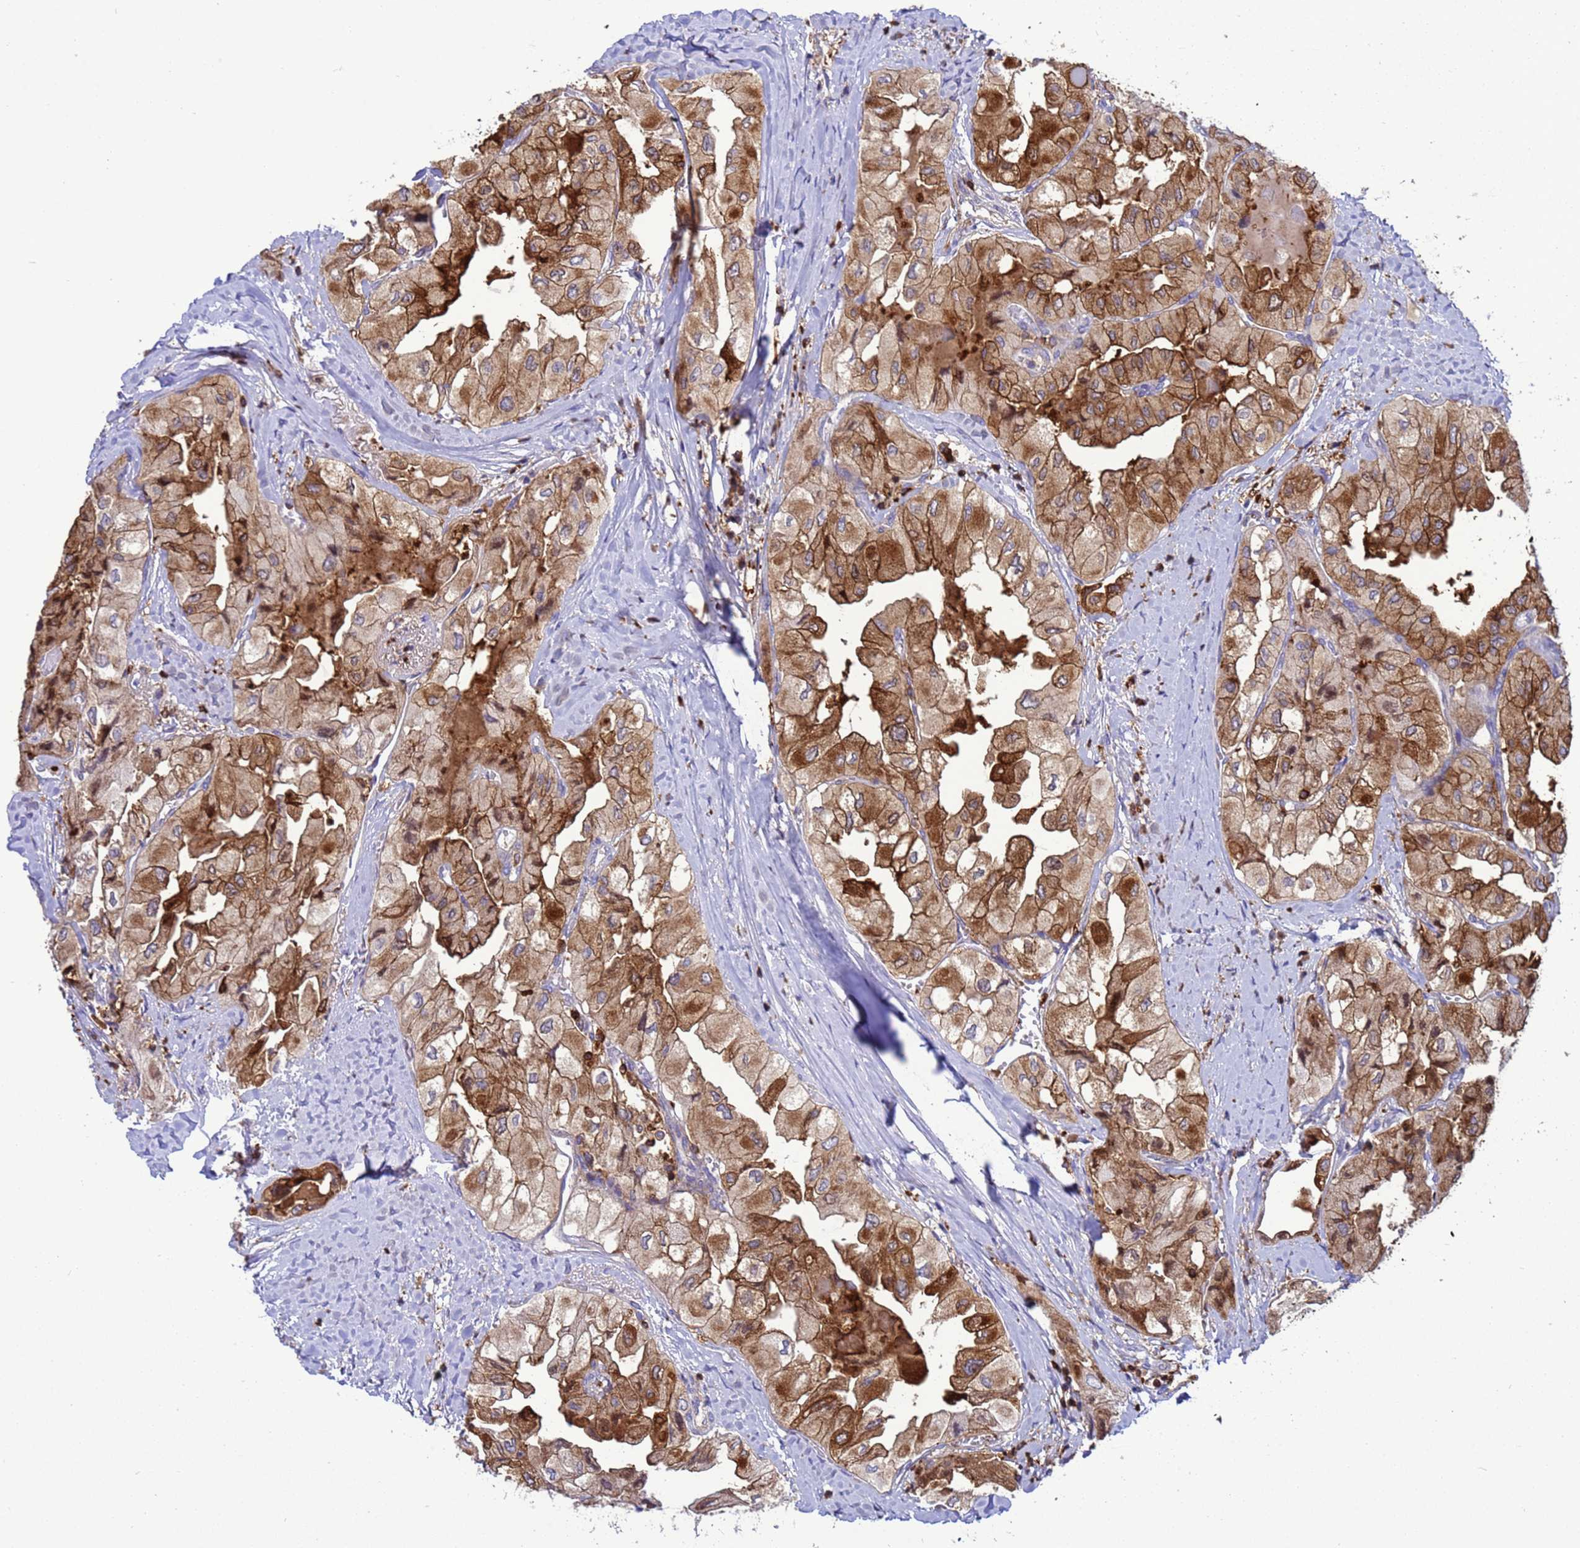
{"staining": {"intensity": "moderate", "quantity": ">75%", "location": "cytoplasmic/membranous"}, "tissue": "thyroid cancer", "cell_type": "Tumor cells", "image_type": "cancer", "snomed": [{"axis": "morphology", "description": "Normal tissue, NOS"}, {"axis": "morphology", "description": "Papillary adenocarcinoma, NOS"}, {"axis": "topography", "description": "Thyroid gland"}], "caption": "Immunohistochemistry of human thyroid cancer shows medium levels of moderate cytoplasmic/membranous positivity in about >75% of tumor cells.", "gene": "EZR", "patient": {"sex": "female", "age": 59}}